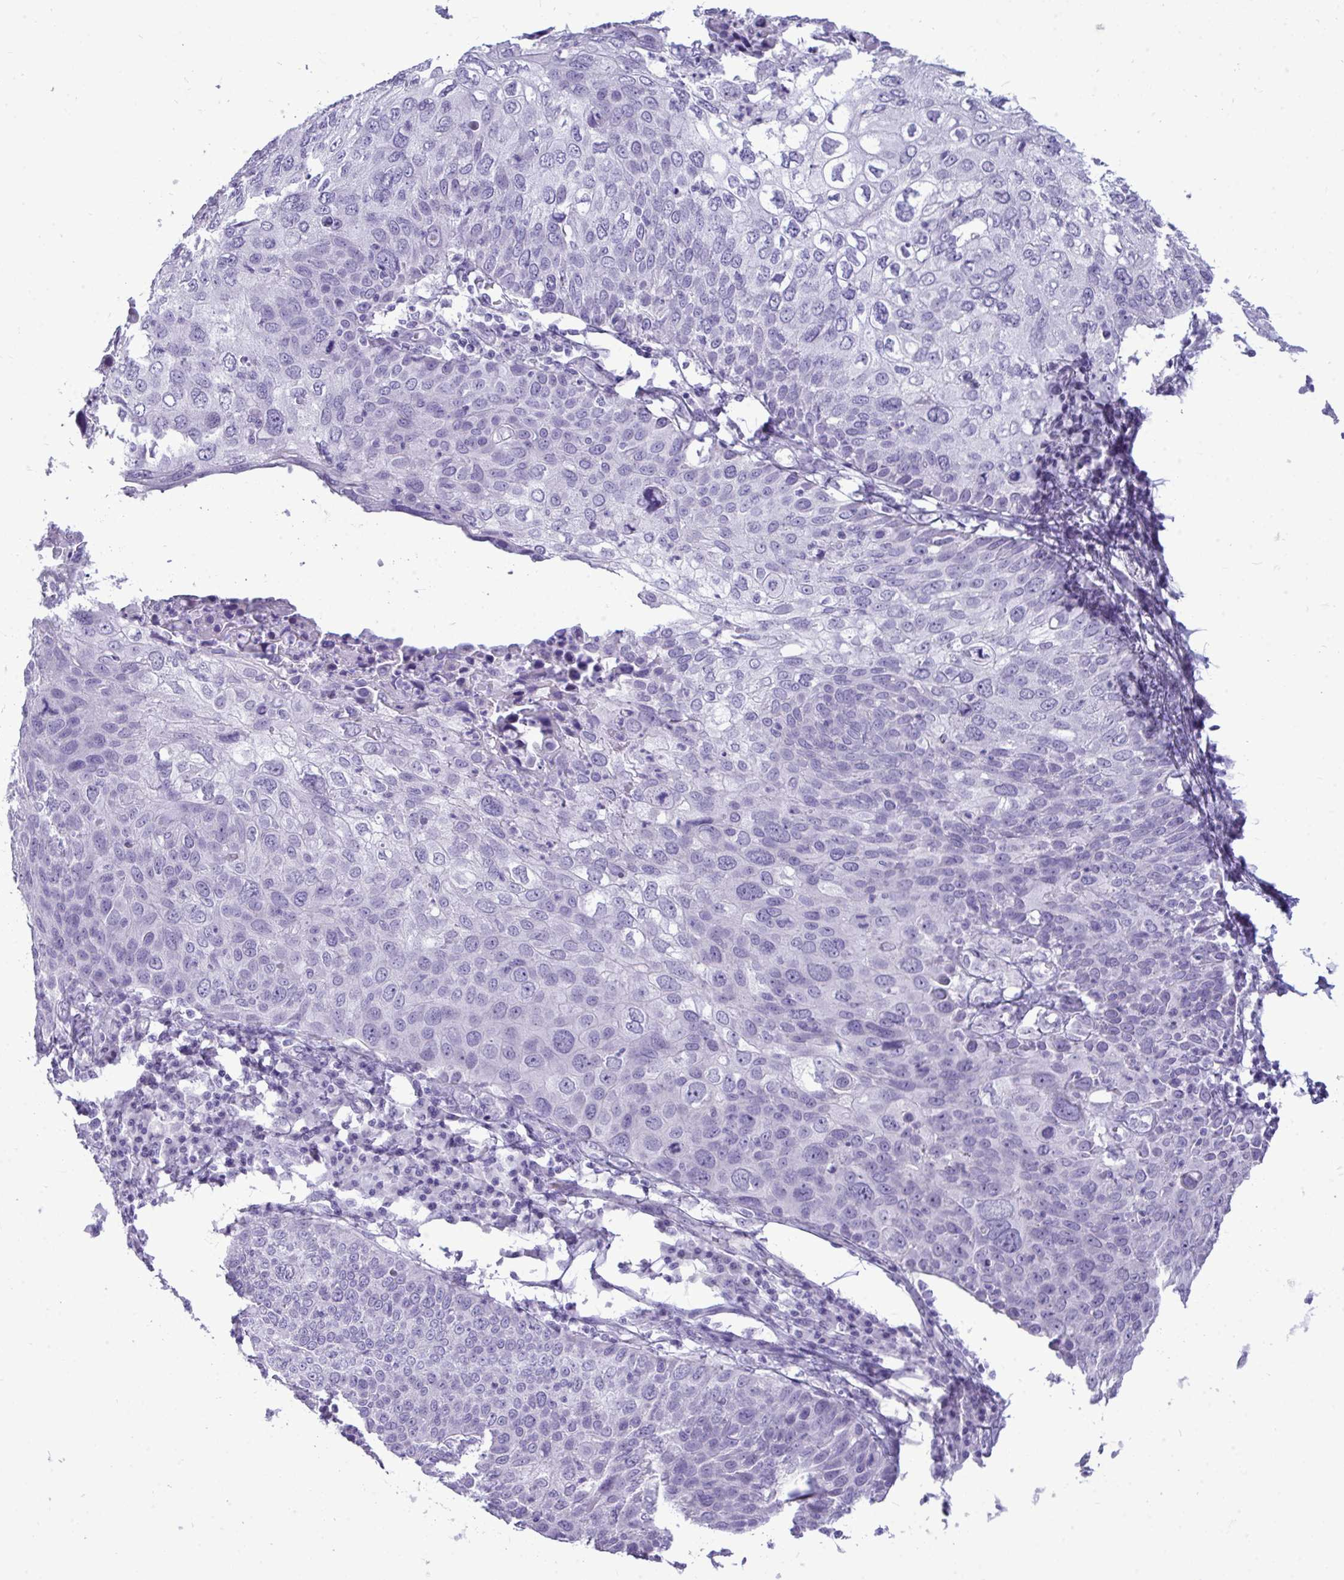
{"staining": {"intensity": "negative", "quantity": "none", "location": "none"}, "tissue": "skin cancer", "cell_type": "Tumor cells", "image_type": "cancer", "snomed": [{"axis": "morphology", "description": "Squamous cell carcinoma, NOS"}, {"axis": "topography", "description": "Skin"}], "caption": "A micrograph of human skin cancer is negative for staining in tumor cells.", "gene": "PRM2", "patient": {"sex": "male", "age": 87}}